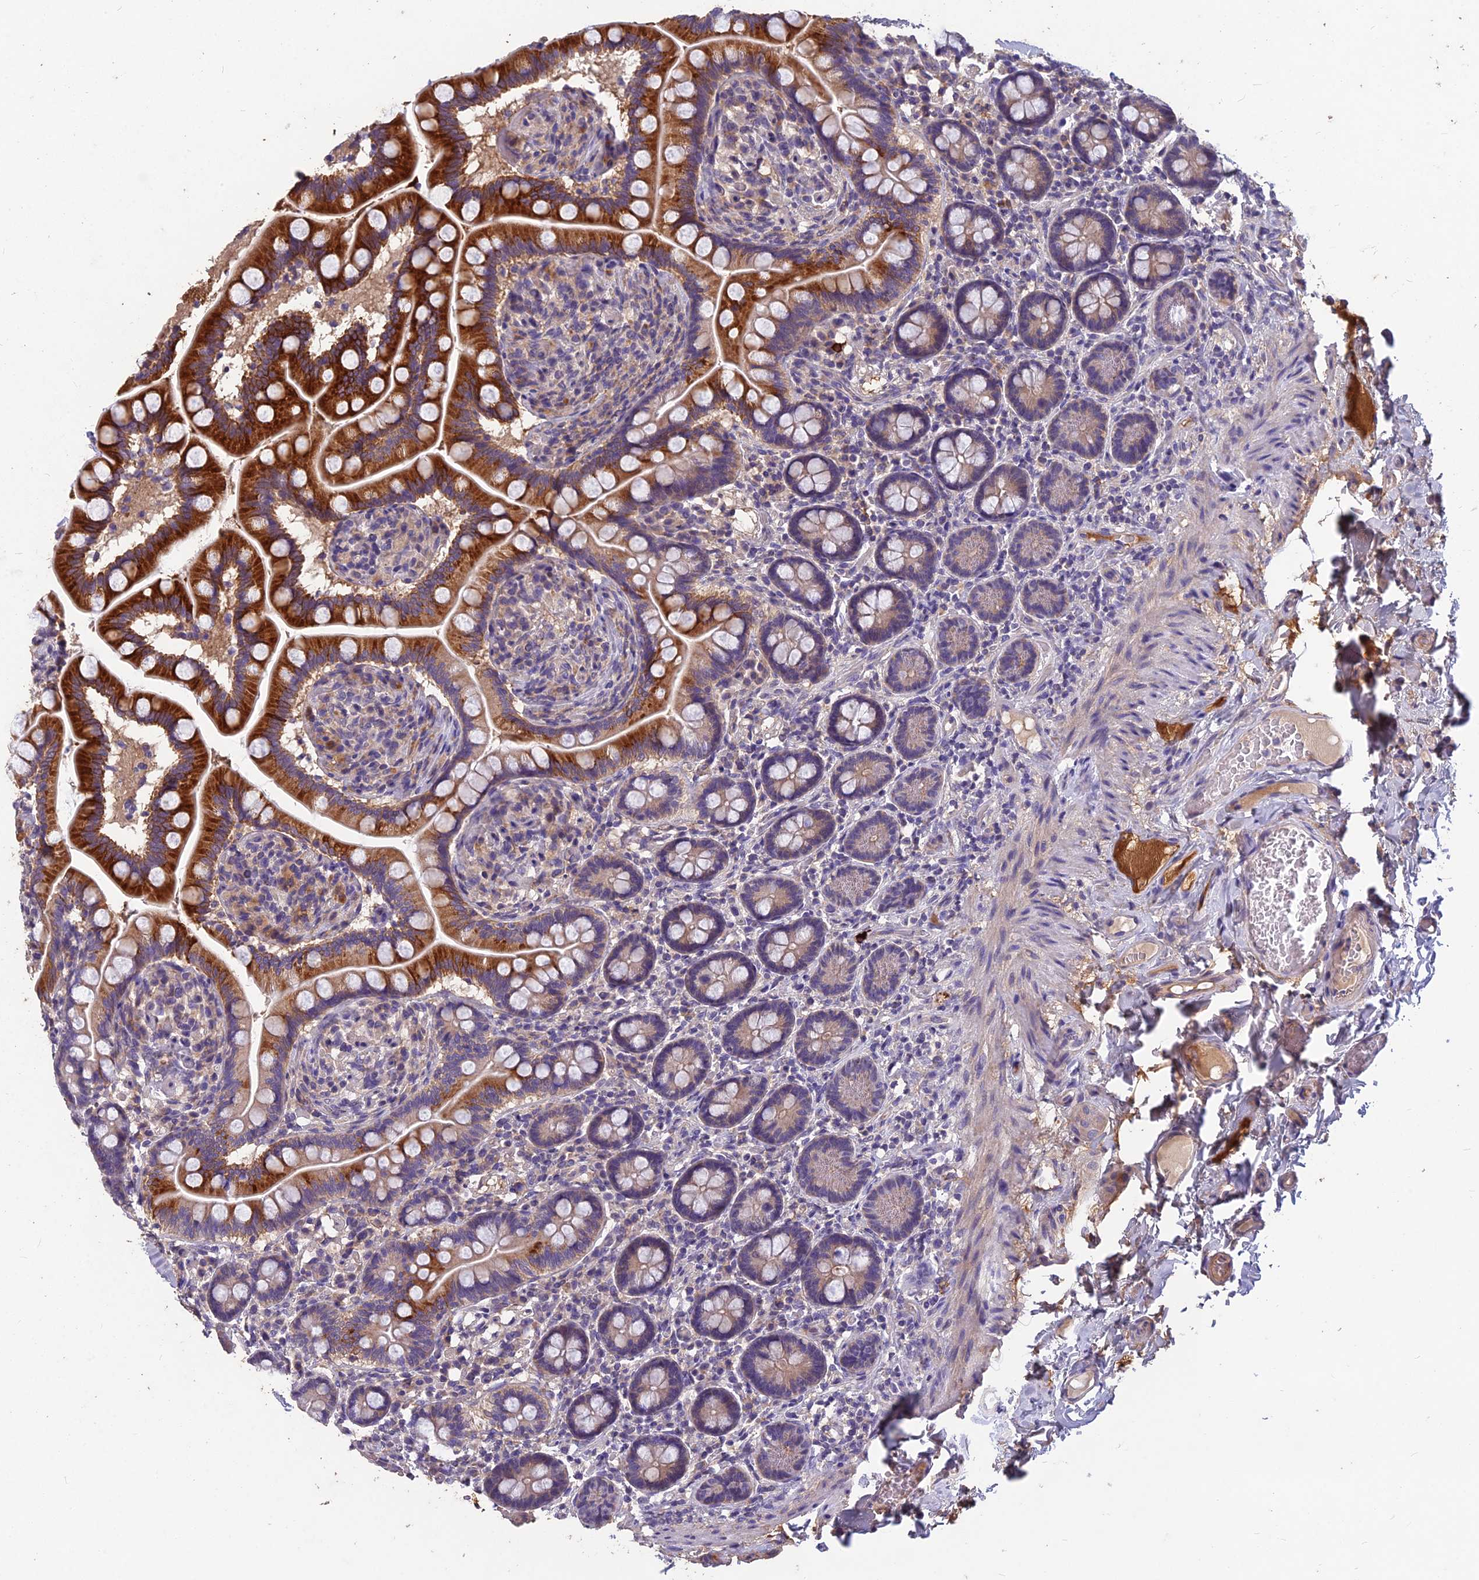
{"staining": {"intensity": "strong", "quantity": "25%-75%", "location": "cytoplasmic/membranous"}, "tissue": "small intestine", "cell_type": "Glandular cells", "image_type": "normal", "snomed": [{"axis": "morphology", "description": "Normal tissue, NOS"}, {"axis": "topography", "description": "Small intestine"}], "caption": "Approximately 25%-75% of glandular cells in benign small intestine demonstrate strong cytoplasmic/membranous protein staining as visualized by brown immunohistochemical staining.", "gene": "CEACAM16", "patient": {"sex": "female", "age": 64}}